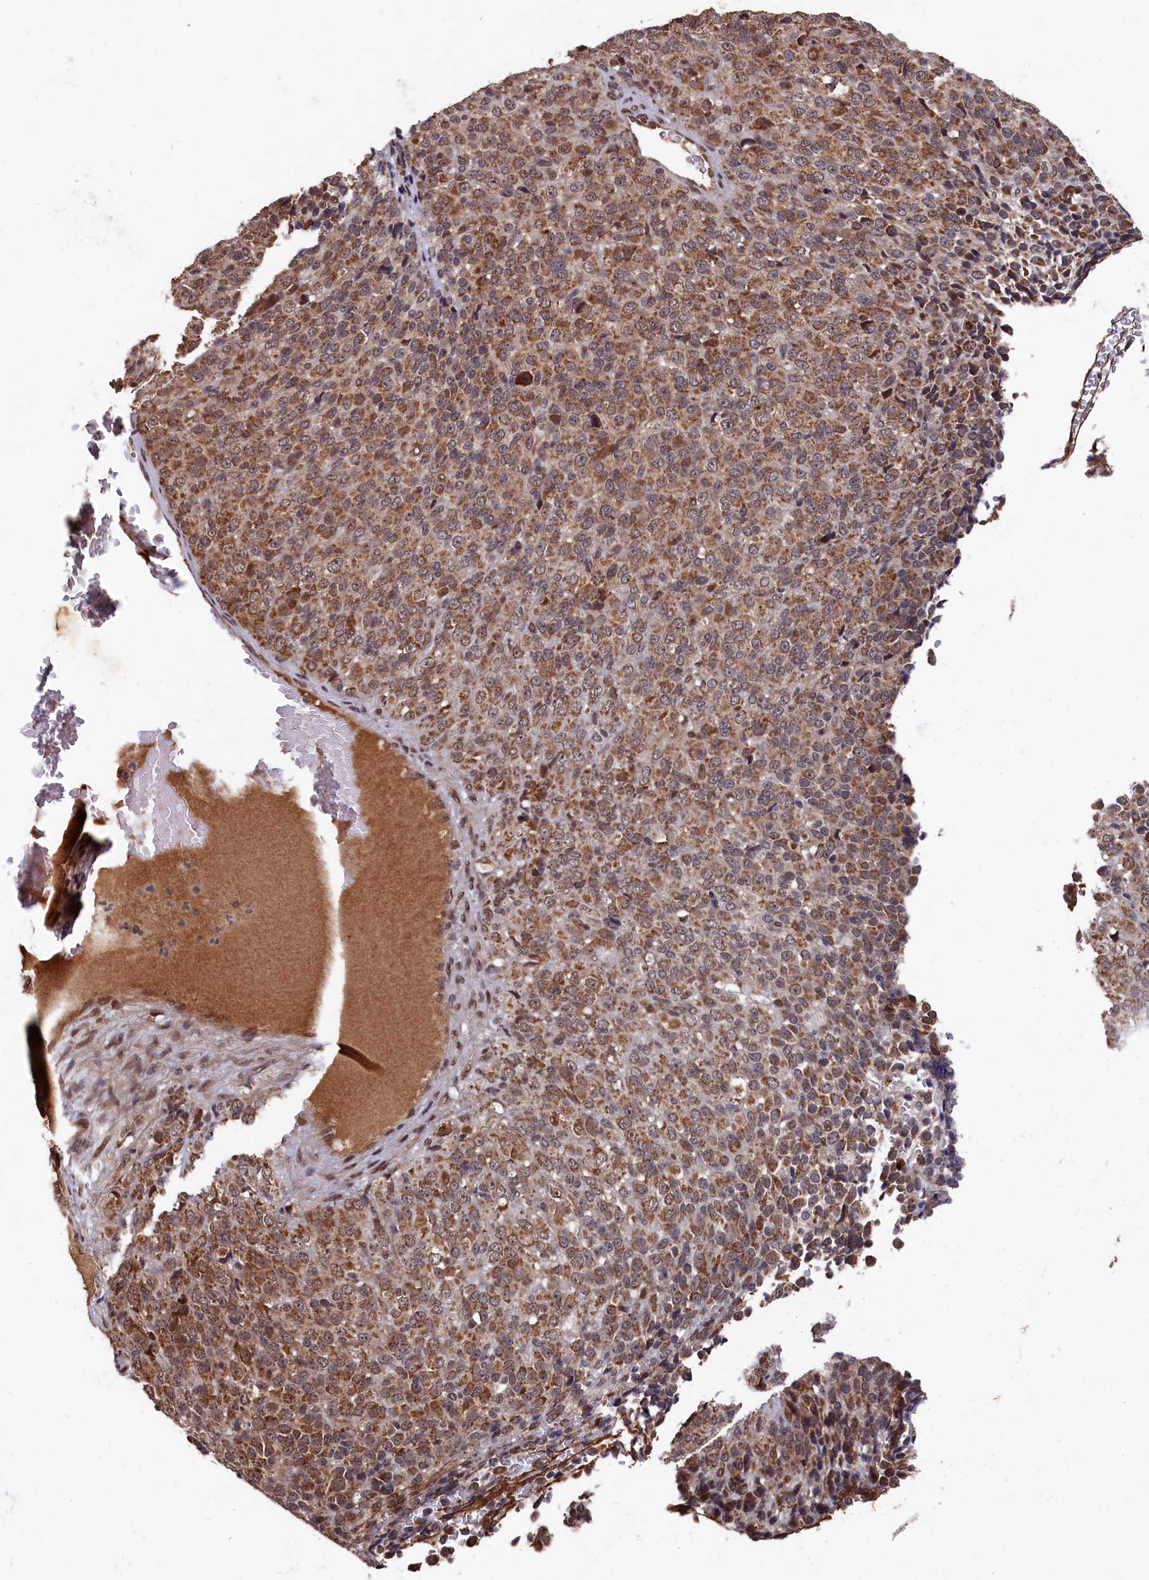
{"staining": {"intensity": "moderate", "quantity": ">75%", "location": "cytoplasmic/membranous"}, "tissue": "melanoma", "cell_type": "Tumor cells", "image_type": "cancer", "snomed": [{"axis": "morphology", "description": "Malignant melanoma, Metastatic site"}, {"axis": "topography", "description": "Brain"}], "caption": "This is an image of IHC staining of melanoma, which shows moderate staining in the cytoplasmic/membranous of tumor cells.", "gene": "CLPX", "patient": {"sex": "female", "age": 56}}